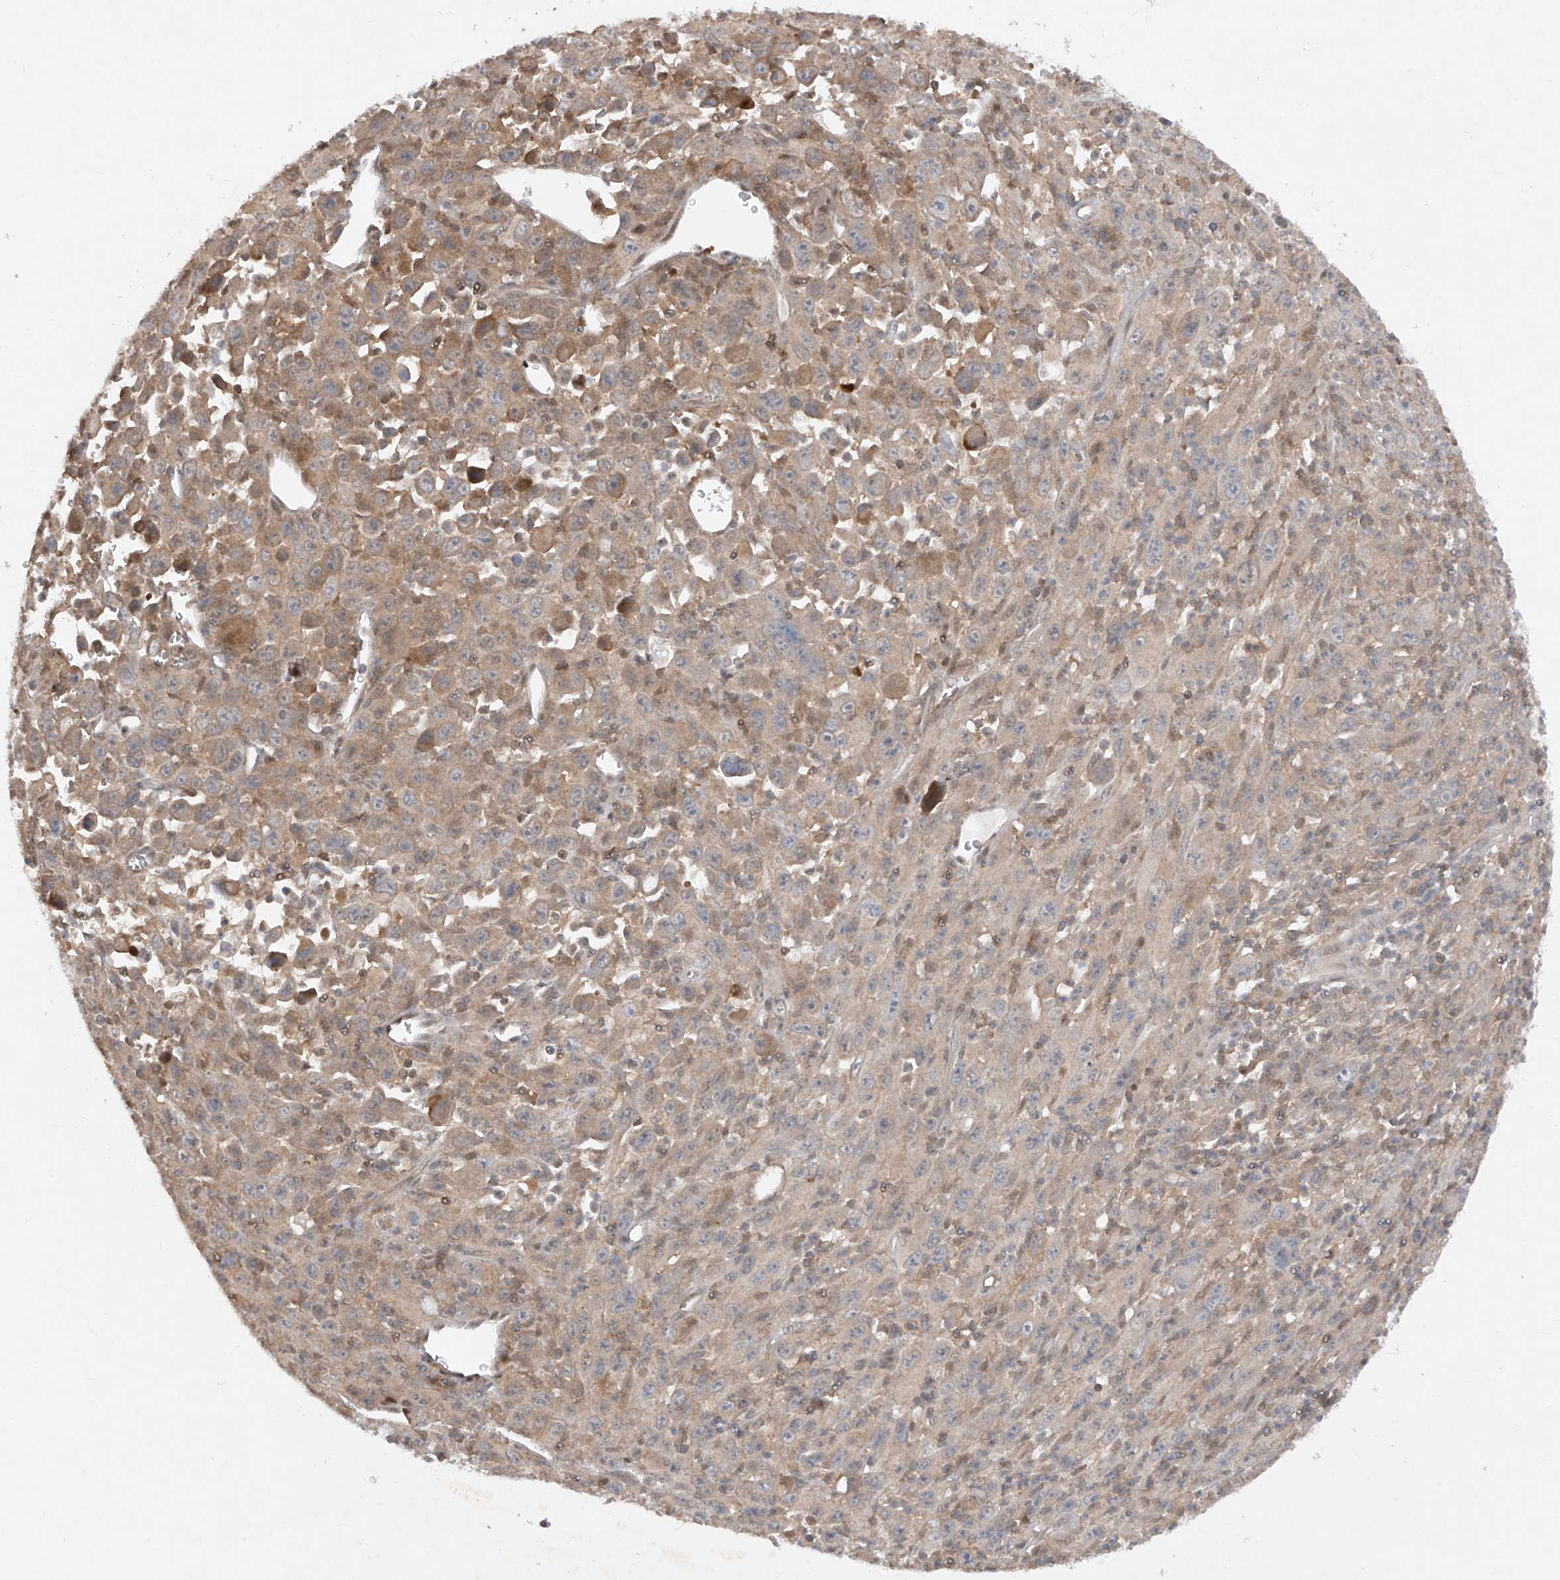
{"staining": {"intensity": "moderate", "quantity": "<25%", "location": "cytoplasmic/membranous,nuclear"}, "tissue": "melanoma", "cell_type": "Tumor cells", "image_type": "cancer", "snomed": [{"axis": "morphology", "description": "Malignant melanoma, Metastatic site"}, {"axis": "topography", "description": "Skin"}], "caption": "Immunohistochemical staining of melanoma reveals low levels of moderate cytoplasmic/membranous and nuclear protein staining in about <25% of tumor cells. Nuclei are stained in blue.", "gene": "ZNF358", "patient": {"sex": "female", "age": 56}}